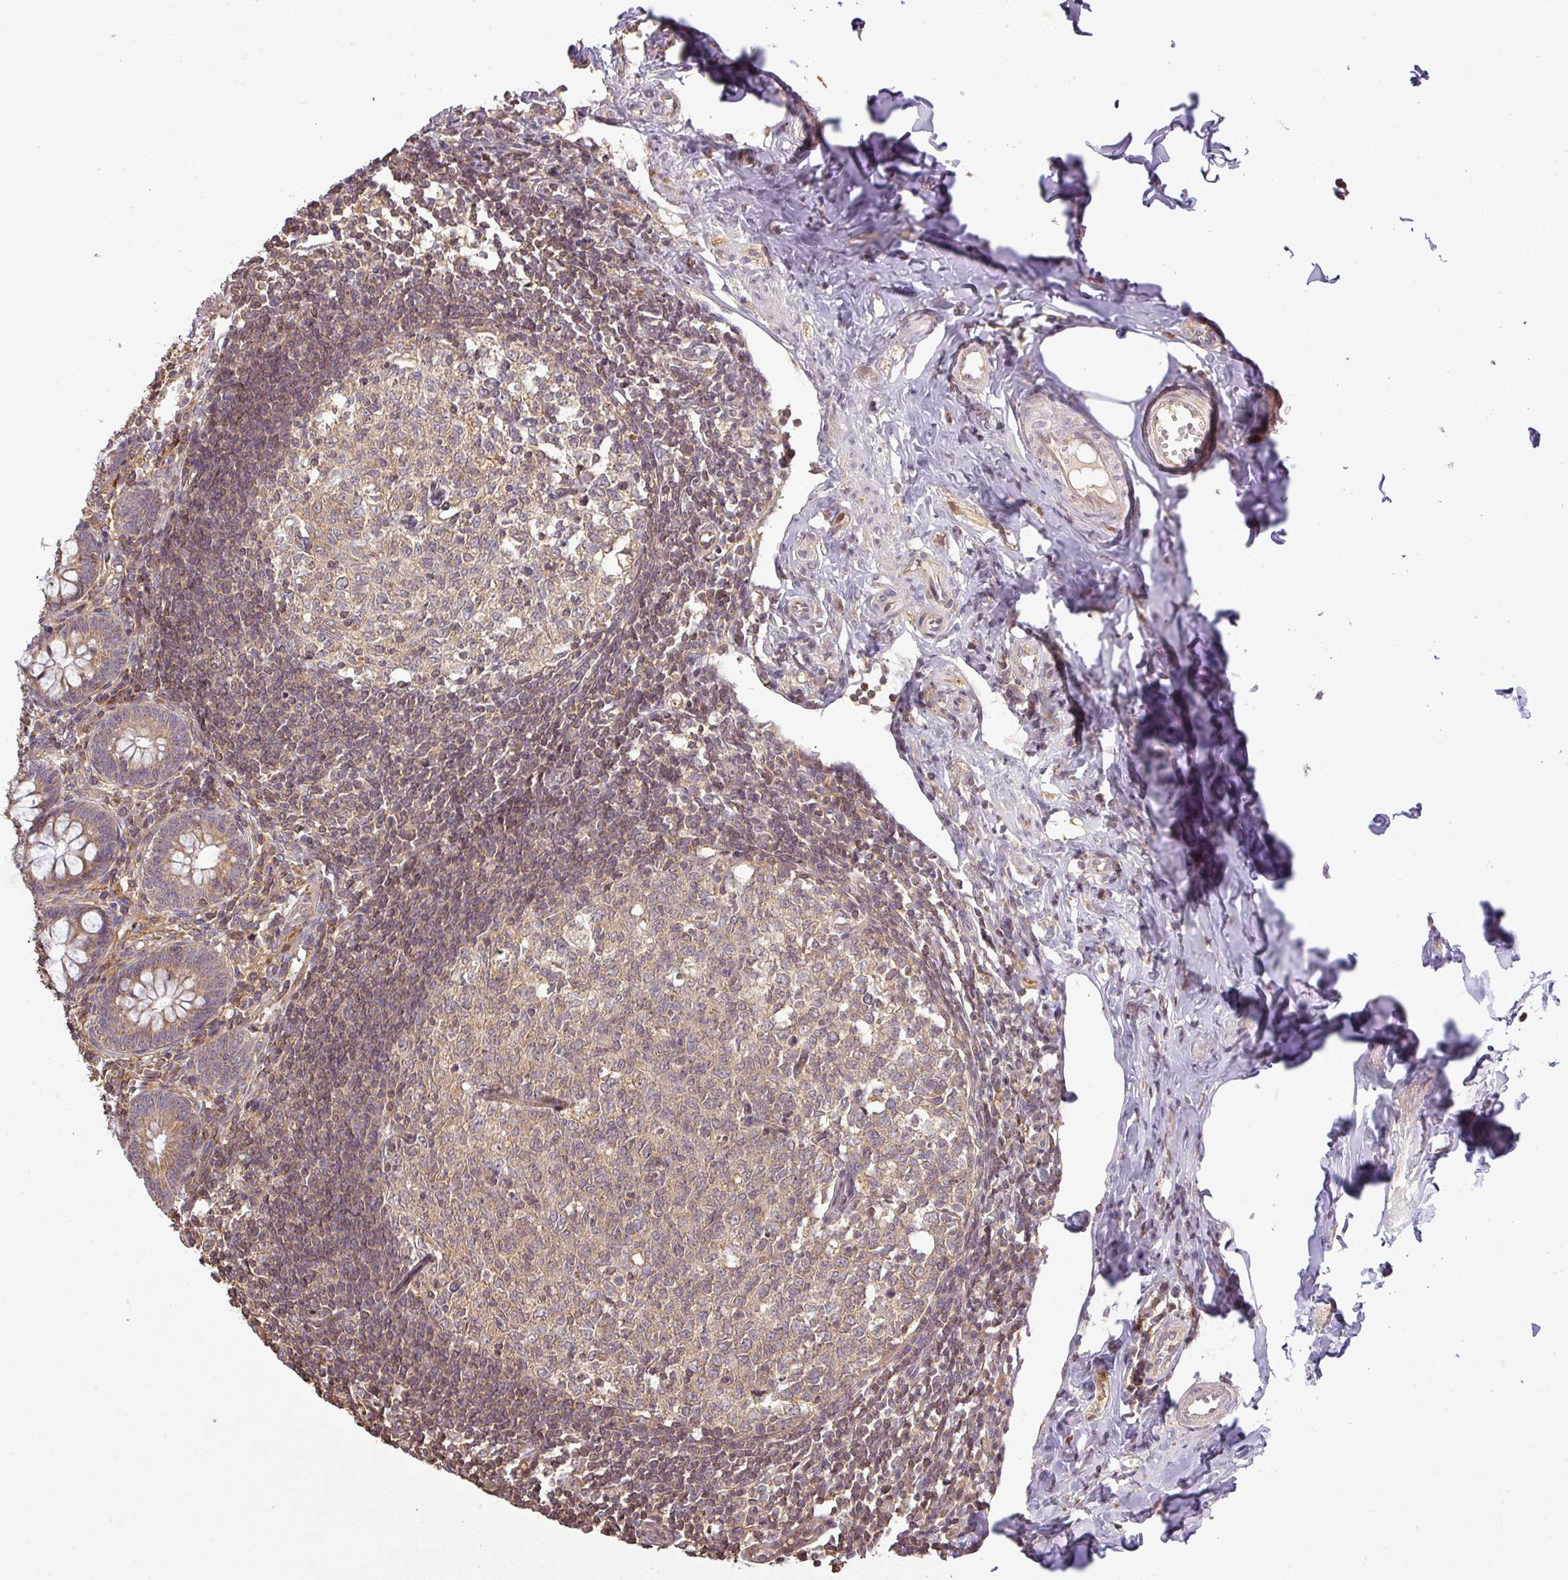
{"staining": {"intensity": "moderate", "quantity": ">75%", "location": "cytoplasmic/membranous"}, "tissue": "appendix", "cell_type": "Glandular cells", "image_type": "normal", "snomed": [{"axis": "morphology", "description": "Normal tissue, NOS"}, {"axis": "topography", "description": "Appendix"}], "caption": "Immunohistochemical staining of normal appendix reveals moderate cytoplasmic/membranous protein staining in approximately >75% of glandular cells. The protein of interest is shown in brown color, while the nuclei are stained blue.", "gene": "FAIM", "patient": {"sex": "female", "age": 33}}